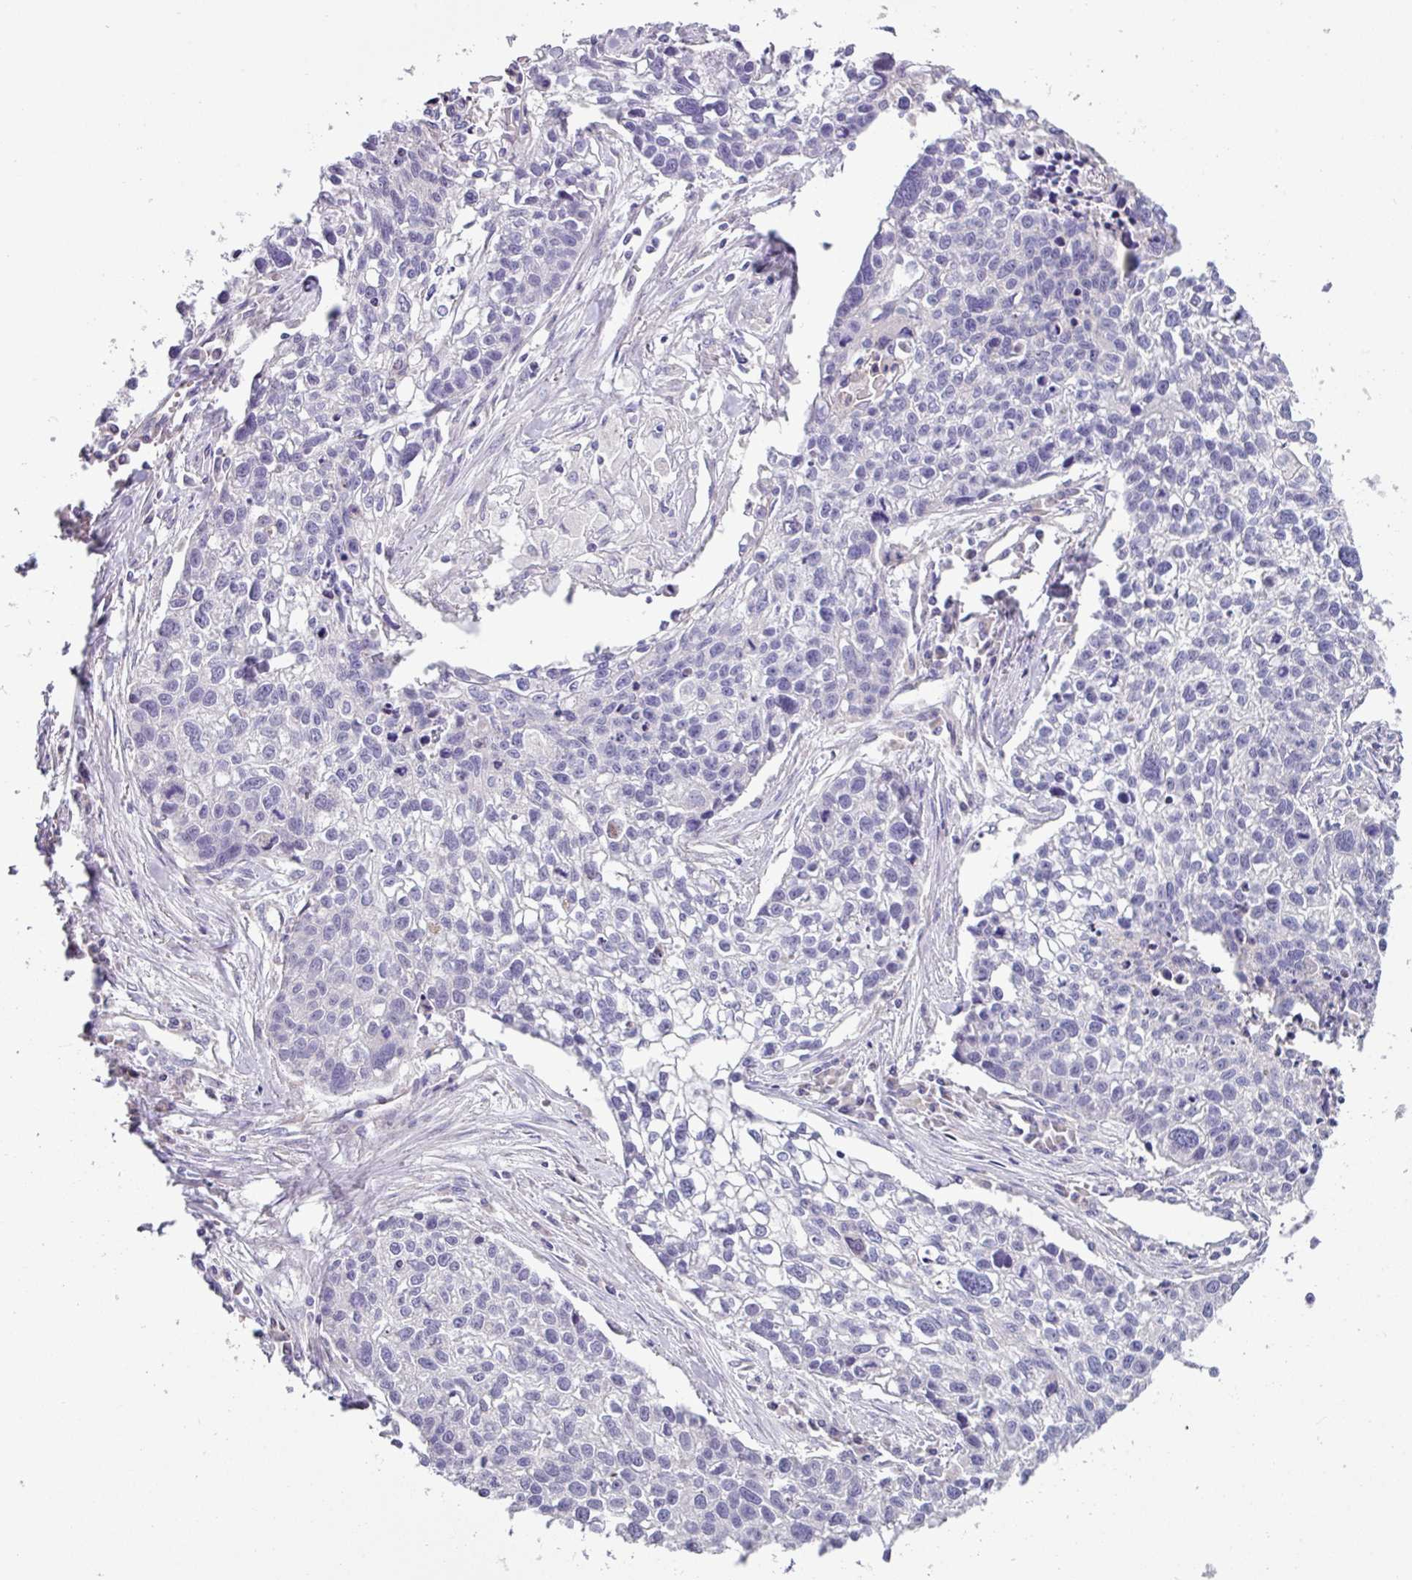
{"staining": {"intensity": "negative", "quantity": "none", "location": "none"}, "tissue": "lung cancer", "cell_type": "Tumor cells", "image_type": "cancer", "snomed": [{"axis": "morphology", "description": "Squamous cell carcinoma, NOS"}, {"axis": "topography", "description": "Lung"}], "caption": "An image of squamous cell carcinoma (lung) stained for a protein exhibits no brown staining in tumor cells. (DAB IHC with hematoxylin counter stain).", "gene": "RGS16", "patient": {"sex": "male", "age": 74}}